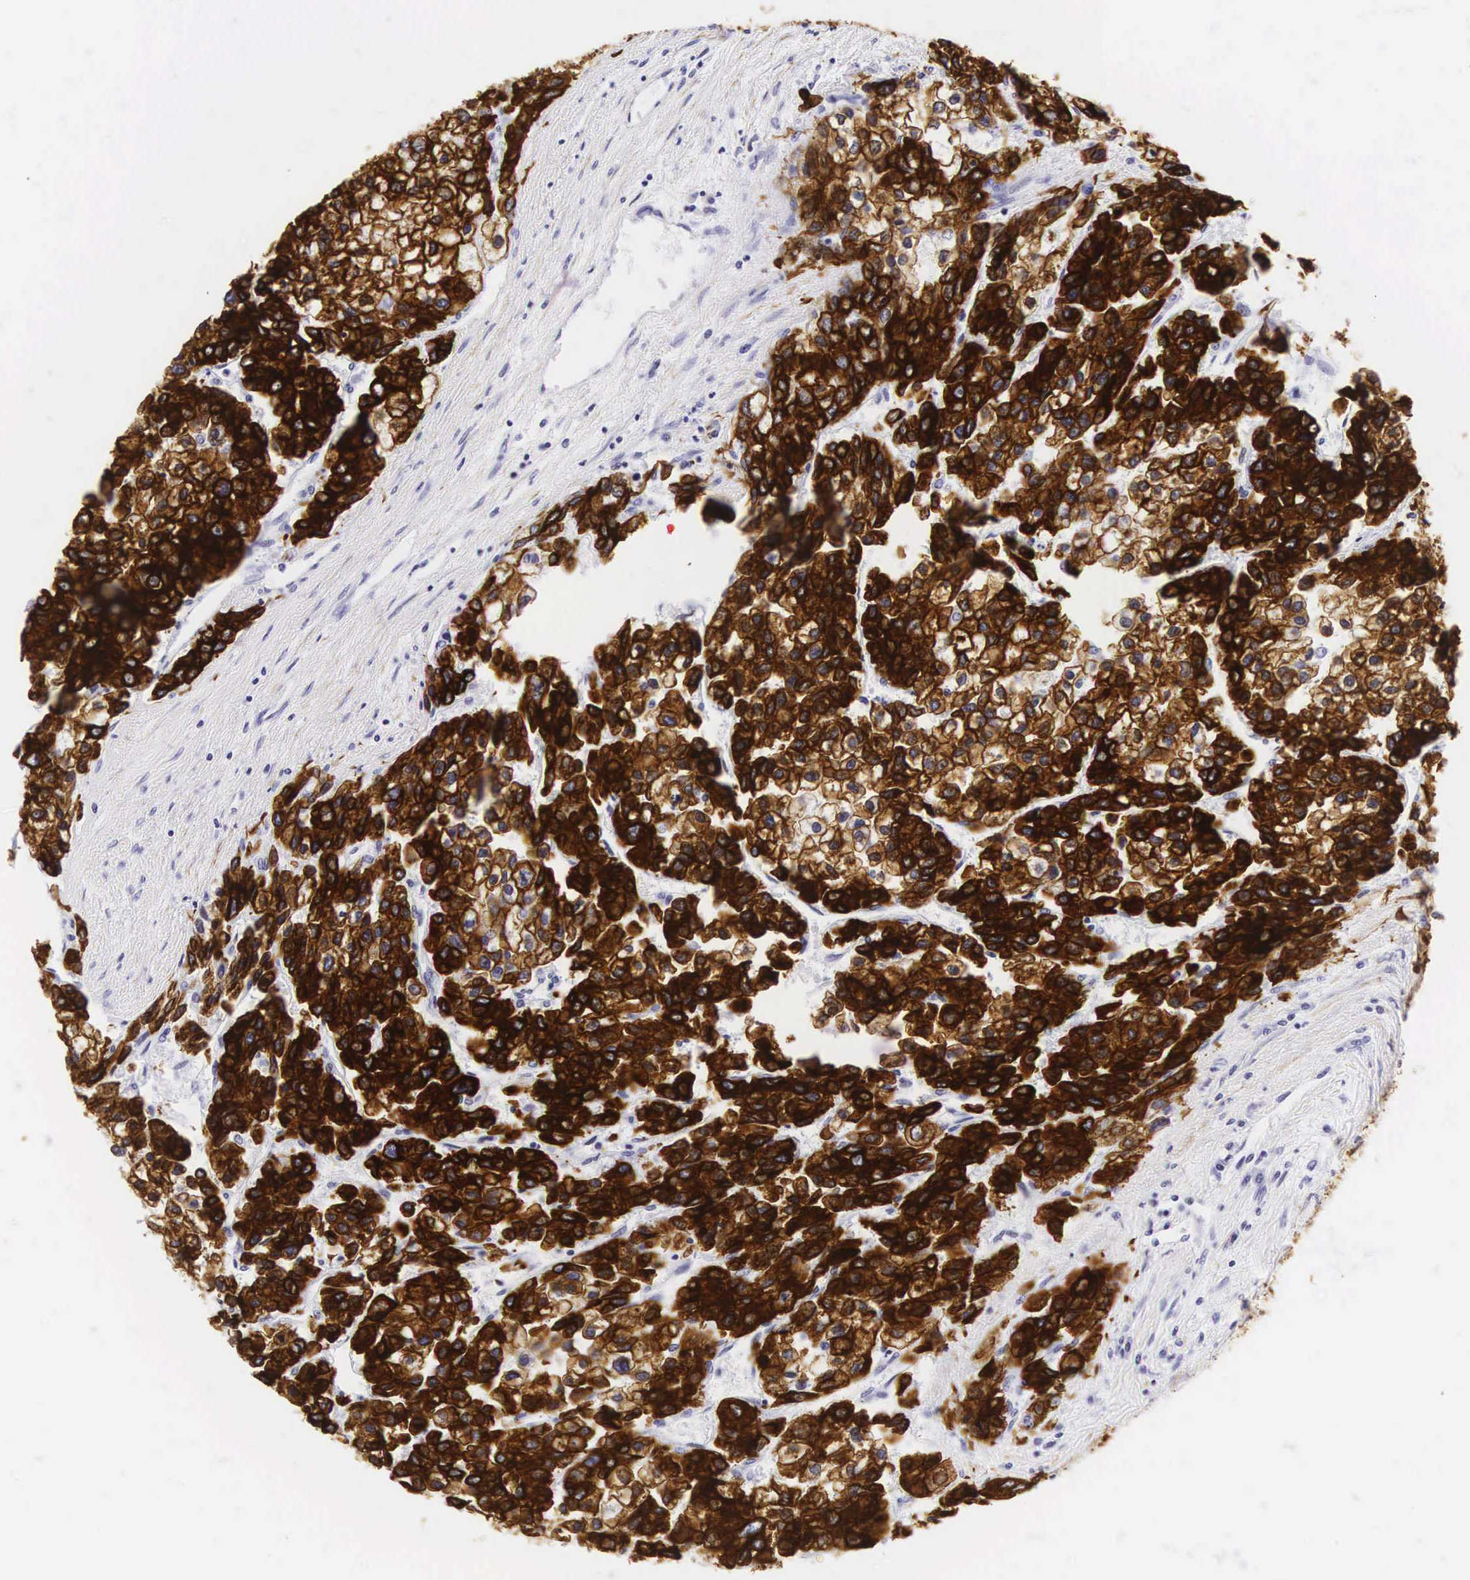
{"staining": {"intensity": "strong", "quantity": ">75%", "location": "cytoplasmic/membranous"}, "tissue": "liver cancer", "cell_type": "Tumor cells", "image_type": "cancer", "snomed": [{"axis": "morphology", "description": "Cholangiocarcinoma"}, {"axis": "topography", "description": "Liver"}], "caption": "A brown stain highlights strong cytoplasmic/membranous staining of a protein in liver cancer tumor cells.", "gene": "KRT18", "patient": {"sex": "male", "age": 57}}